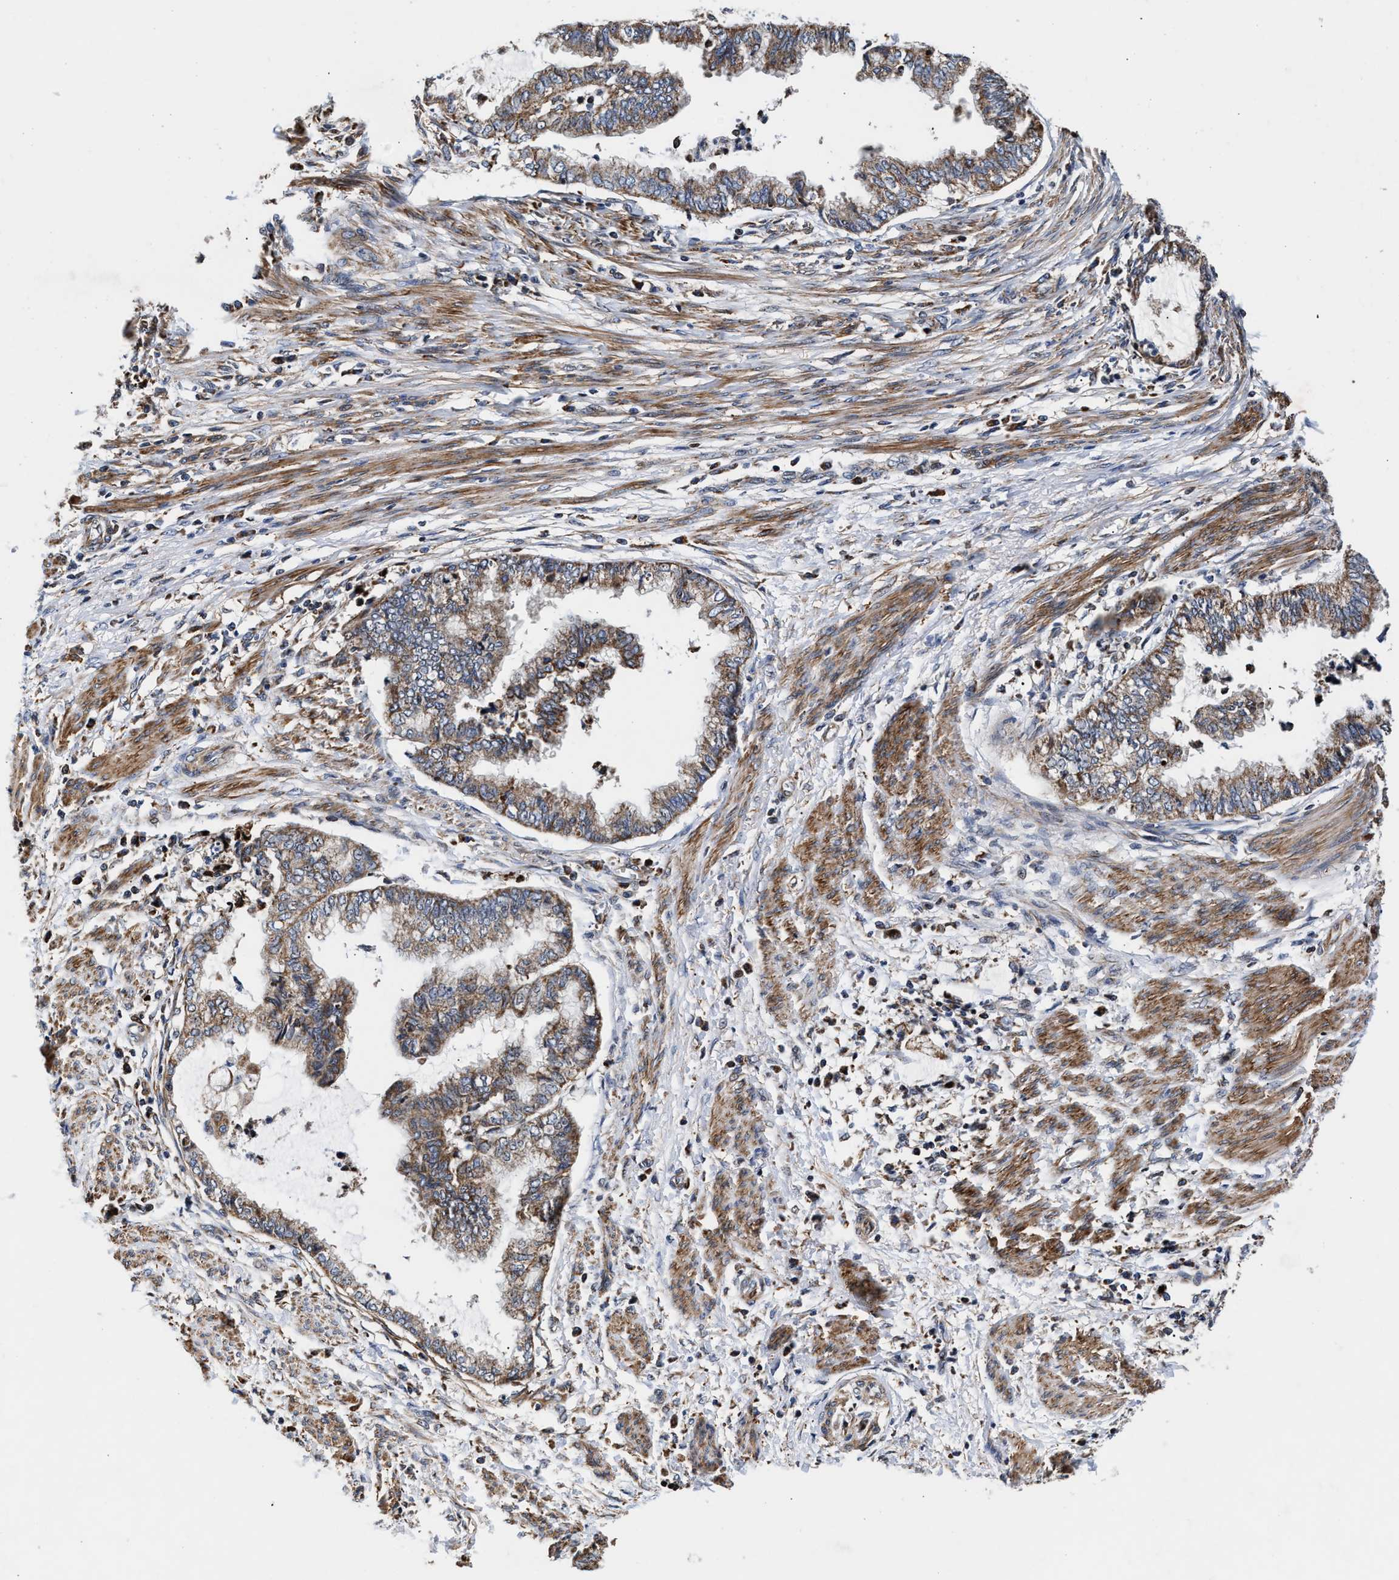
{"staining": {"intensity": "moderate", "quantity": ">75%", "location": "cytoplasmic/membranous"}, "tissue": "endometrial cancer", "cell_type": "Tumor cells", "image_type": "cancer", "snomed": [{"axis": "morphology", "description": "Necrosis, NOS"}, {"axis": "morphology", "description": "Adenocarcinoma, NOS"}, {"axis": "topography", "description": "Endometrium"}], "caption": "DAB immunohistochemical staining of human adenocarcinoma (endometrial) reveals moderate cytoplasmic/membranous protein positivity in approximately >75% of tumor cells.", "gene": "SGK1", "patient": {"sex": "female", "age": 79}}